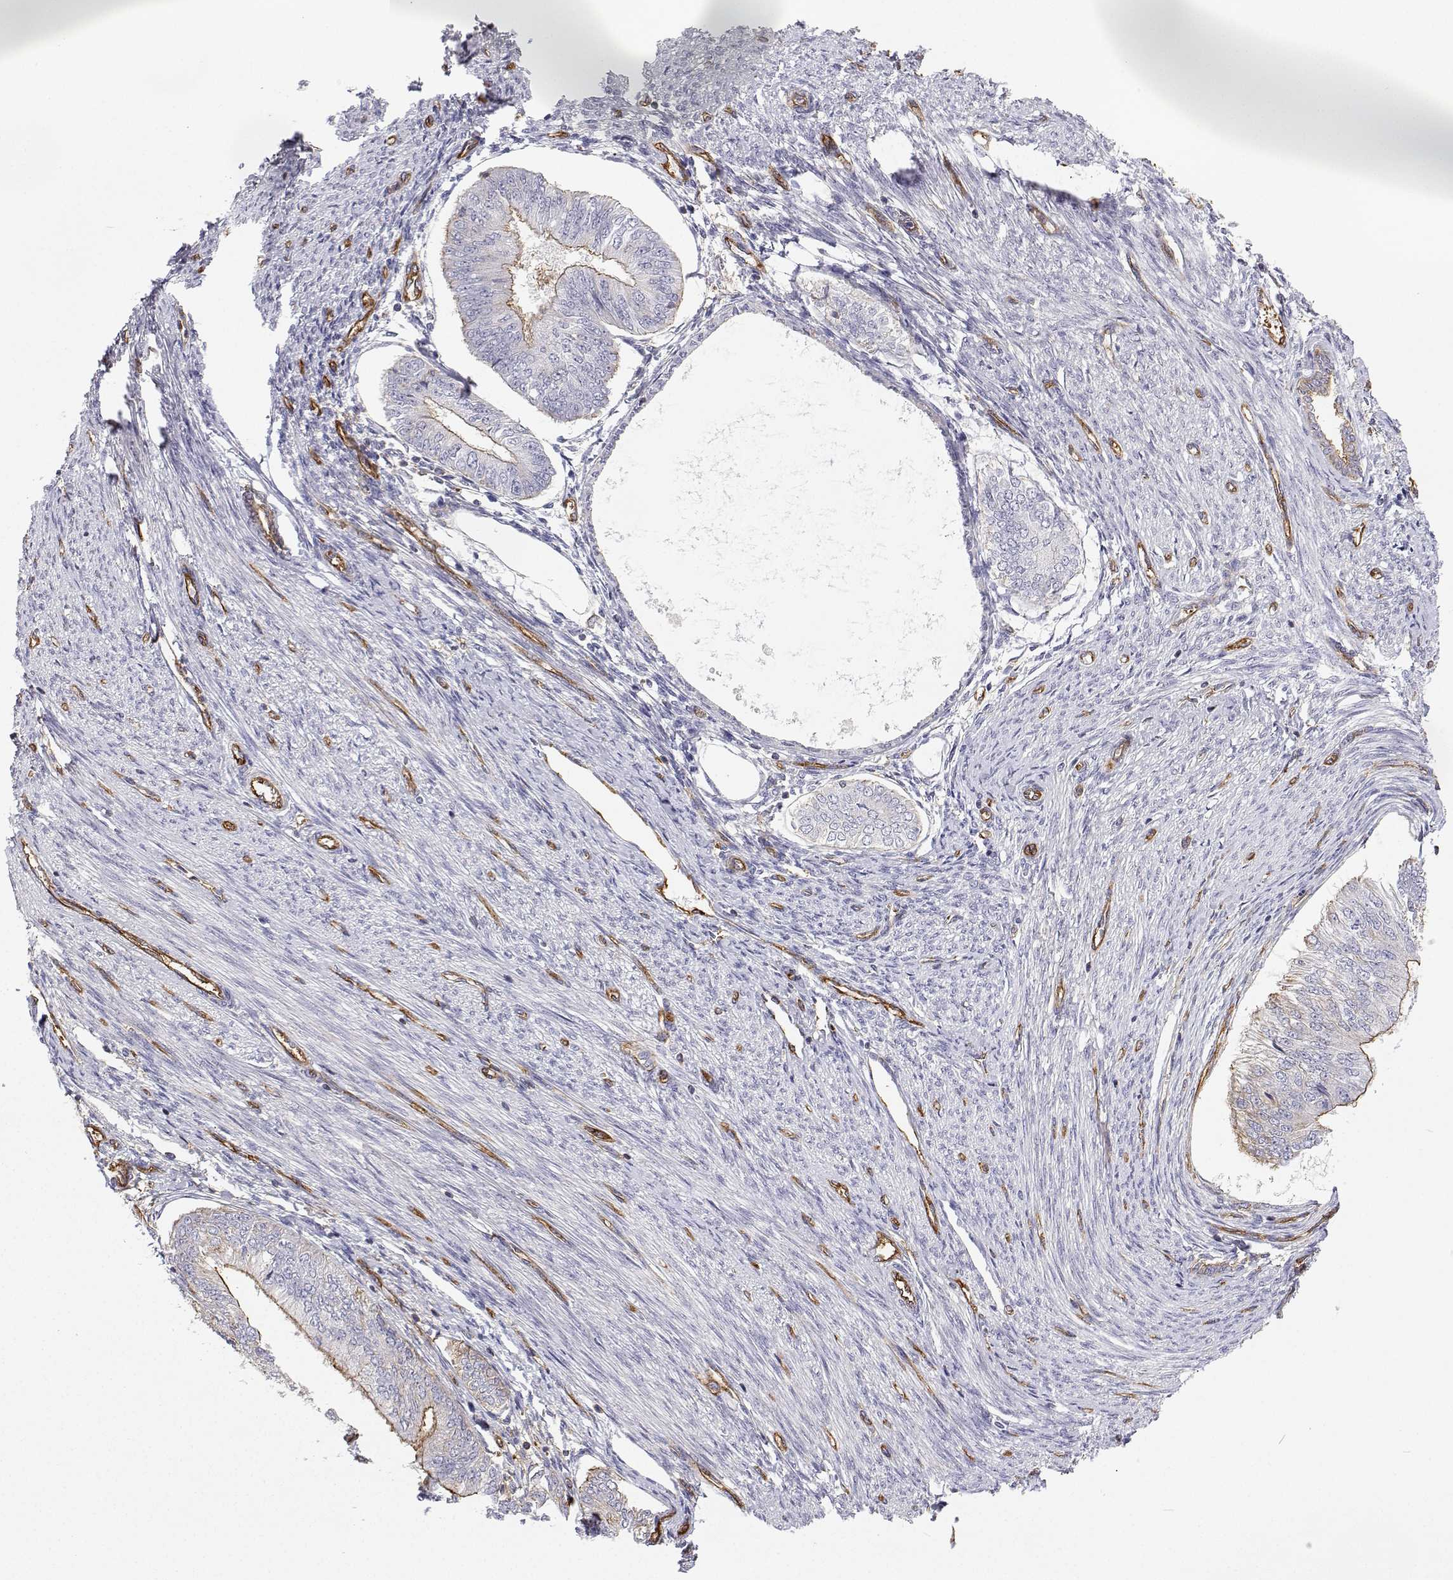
{"staining": {"intensity": "moderate", "quantity": "<25%", "location": "cytoplasmic/membranous"}, "tissue": "endometrial cancer", "cell_type": "Tumor cells", "image_type": "cancer", "snomed": [{"axis": "morphology", "description": "Adenocarcinoma, NOS"}, {"axis": "topography", "description": "Endometrium"}], "caption": "IHC image of neoplastic tissue: endometrial adenocarcinoma stained using IHC demonstrates low levels of moderate protein expression localized specifically in the cytoplasmic/membranous of tumor cells, appearing as a cytoplasmic/membranous brown color.", "gene": "MYH9", "patient": {"sex": "female", "age": 58}}